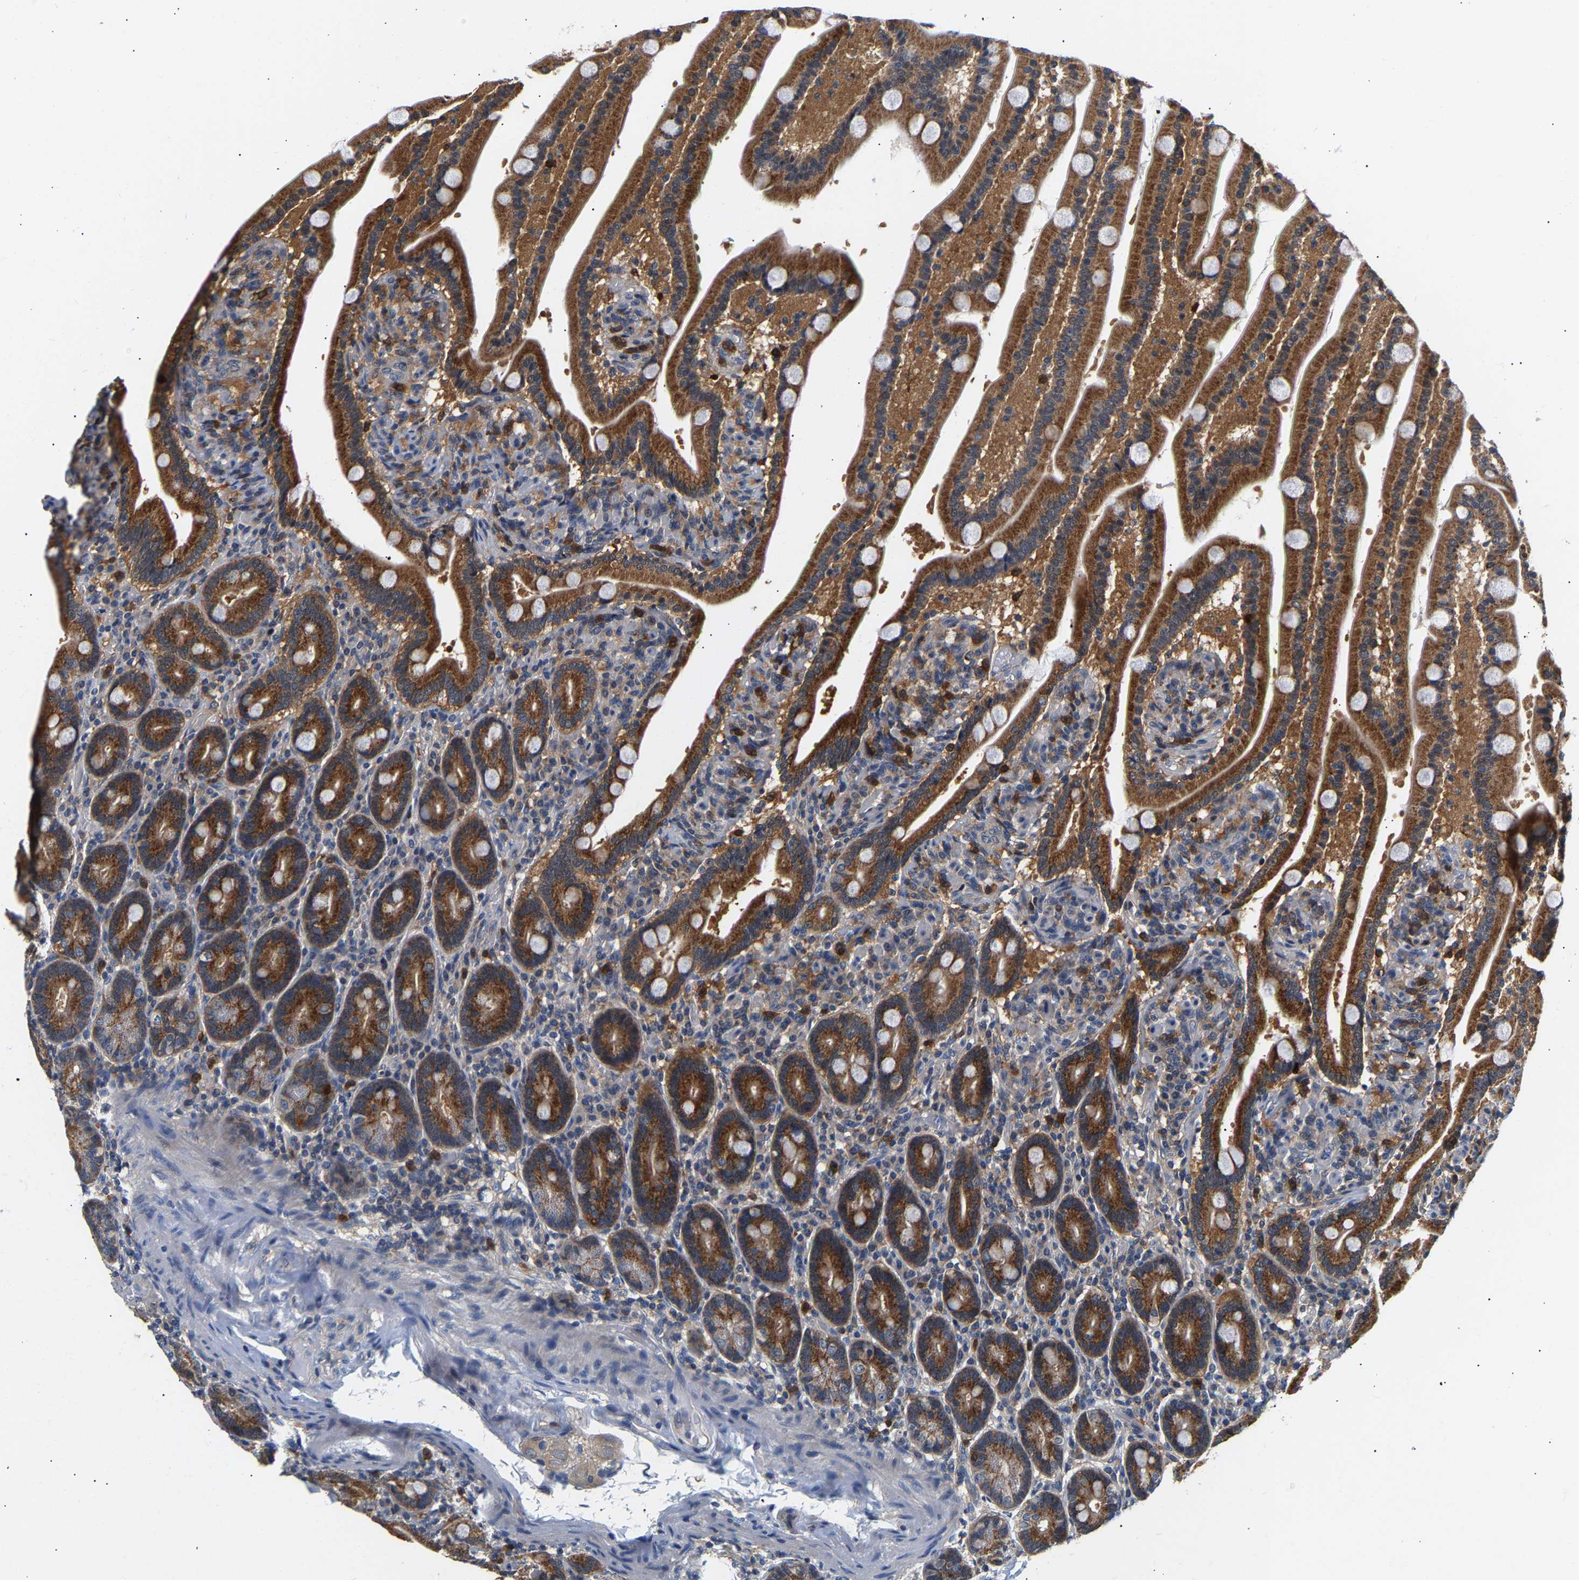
{"staining": {"intensity": "strong", "quantity": ">75%", "location": "cytoplasmic/membranous"}, "tissue": "duodenum", "cell_type": "Glandular cells", "image_type": "normal", "snomed": [{"axis": "morphology", "description": "Normal tissue, NOS"}, {"axis": "topography", "description": "Duodenum"}], "caption": "Protein staining demonstrates strong cytoplasmic/membranous staining in approximately >75% of glandular cells in normal duodenum. Nuclei are stained in blue.", "gene": "PPID", "patient": {"sex": "male", "age": 54}}